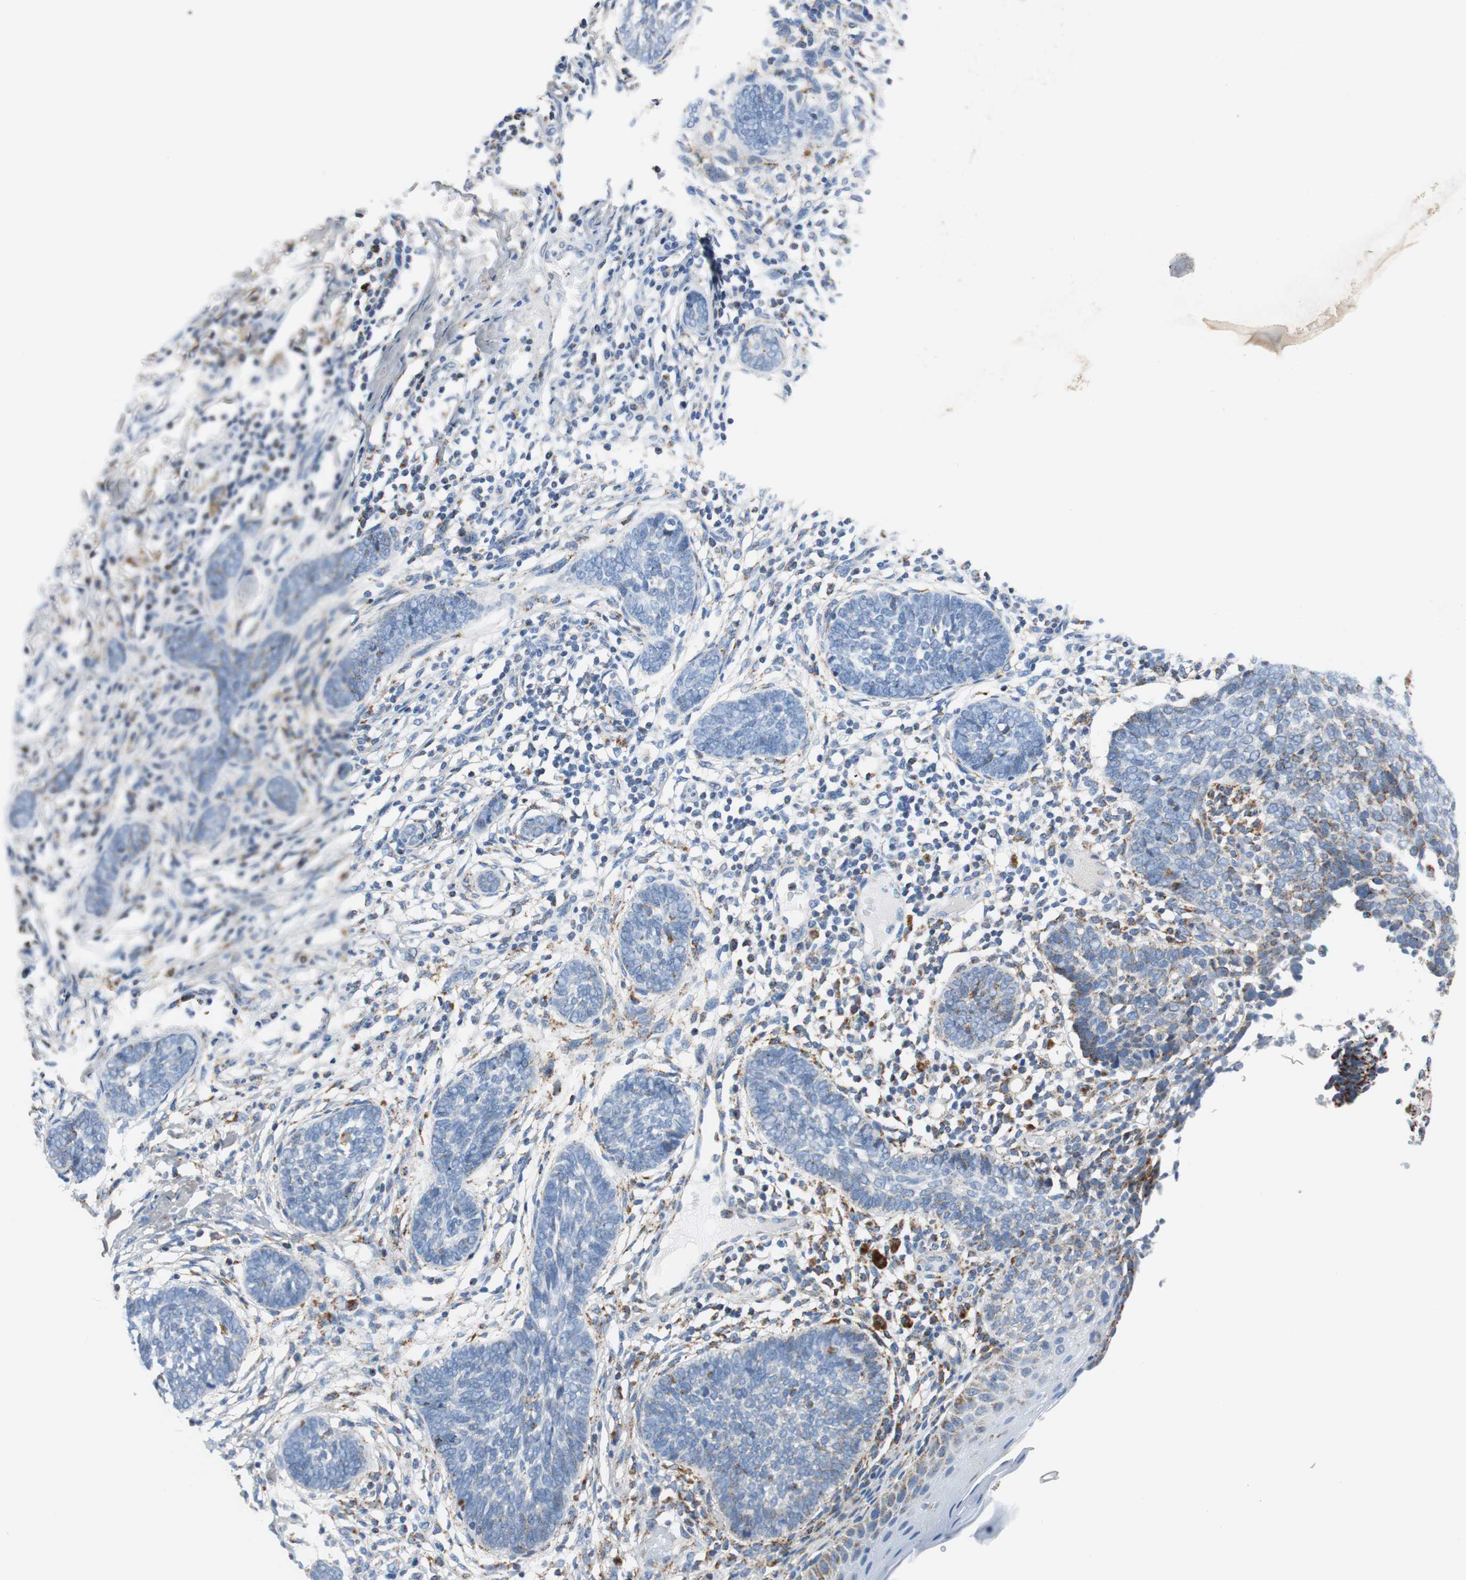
{"staining": {"intensity": "negative", "quantity": "none", "location": "none"}, "tissue": "skin cancer", "cell_type": "Tumor cells", "image_type": "cancer", "snomed": [{"axis": "morphology", "description": "Normal tissue, NOS"}, {"axis": "morphology", "description": "Basal cell carcinoma"}, {"axis": "topography", "description": "Skin"}], "caption": "Histopathology image shows no protein staining in tumor cells of basal cell carcinoma (skin) tissue. Brightfield microscopy of immunohistochemistry (IHC) stained with DAB (brown) and hematoxylin (blue), captured at high magnification.", "gene": "C1QTNF7", "patient": {"sex": "male", "age": 87}}